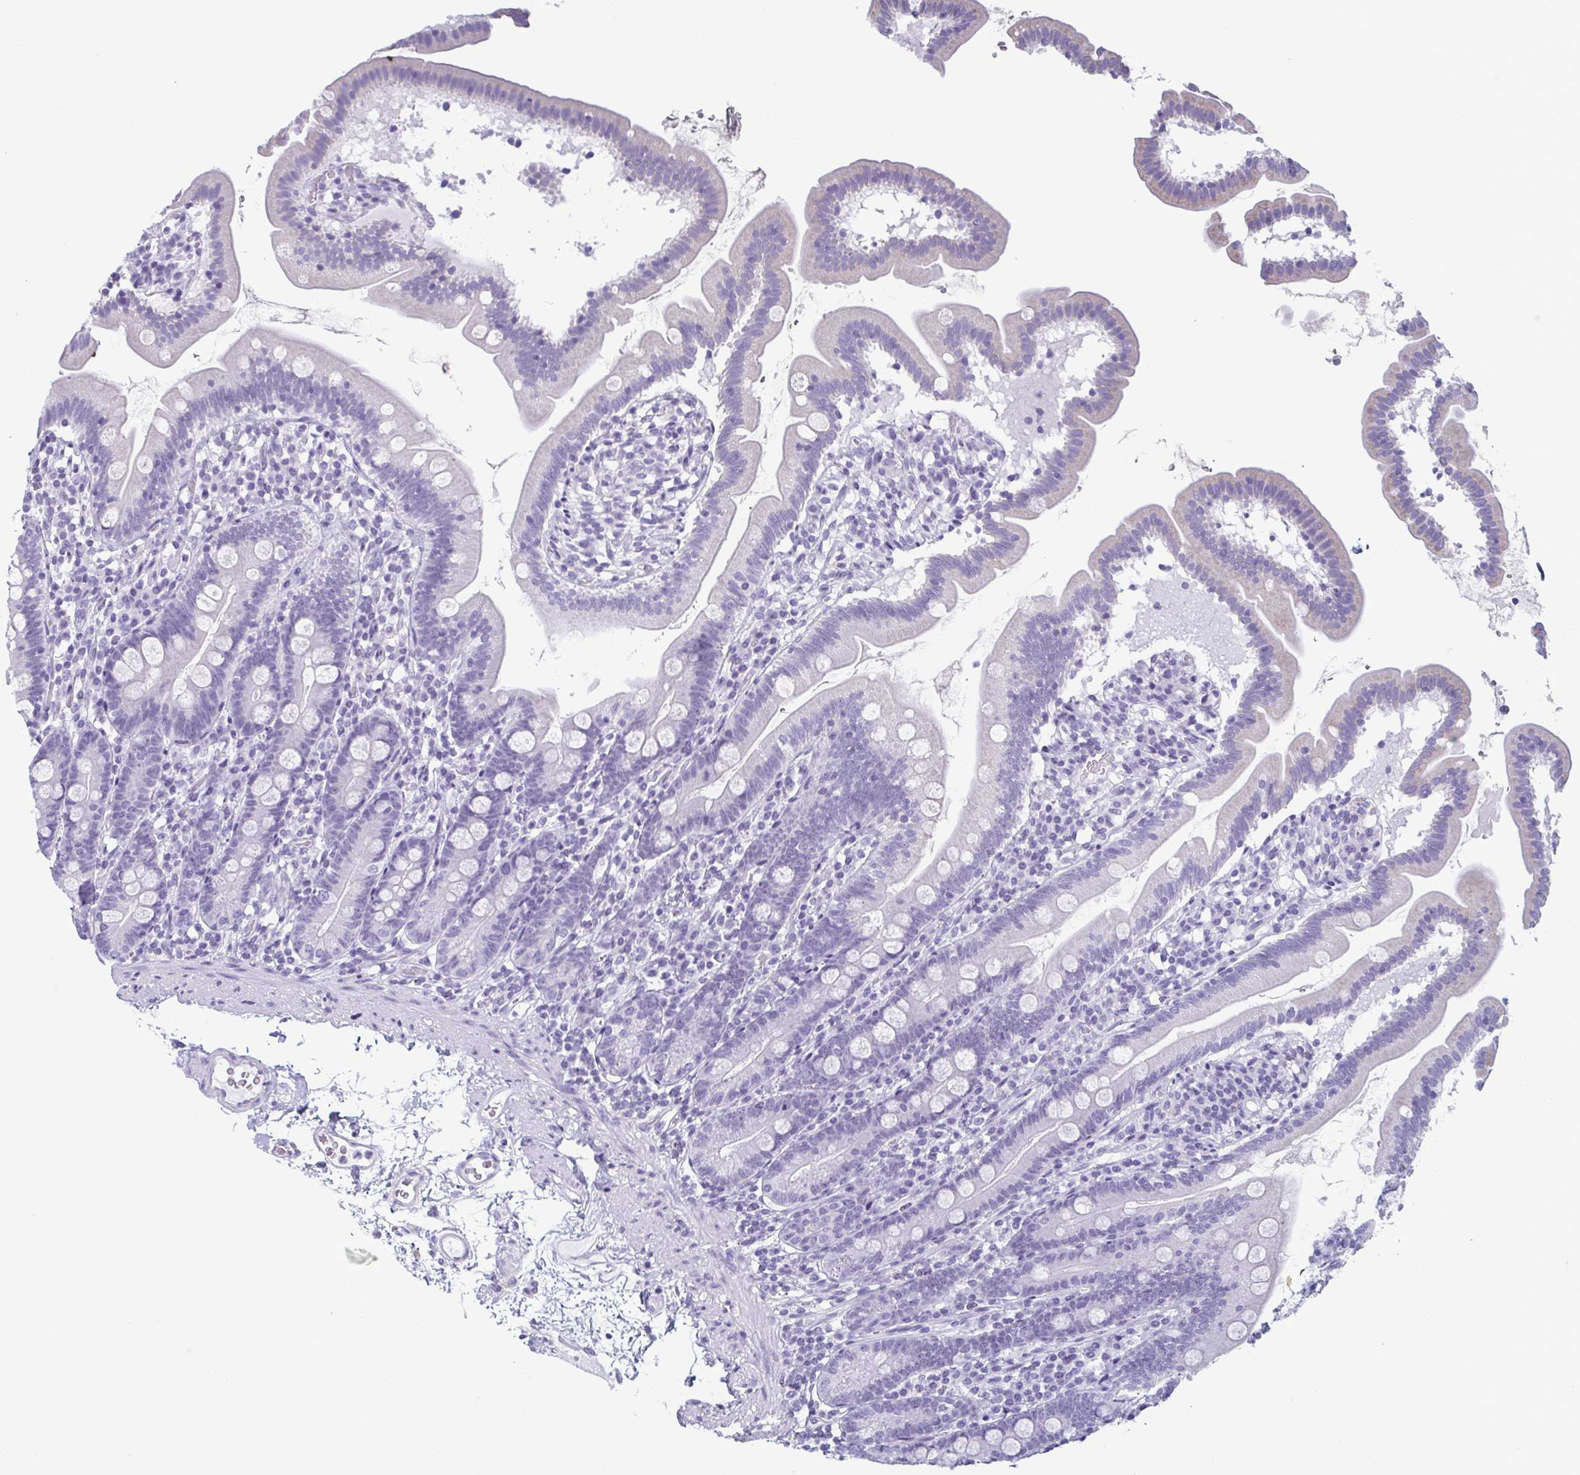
{"staining": {"intensity": "negative", "quantity": "none", "location": "none"}, "tissue": "duodenum", "cell_type": "Glandular cells", "image_type": "normal", "snomed": [{"axis": "morphology", "description": "Normal tissue, NOS"}, {"axis": "topography", "description": "Duodenum"}], "caption": "This is a image of IHC staining of unremarkable duodenum, which shows no expression in glandular cells. Brightfield microscopy of immunohistochemistry (IHC) stained with DAB (brown) and hematoxylin (blue), captured at high magnification.", "gene": "KRT78", "patient": {"sex": "female", "age": 67}}